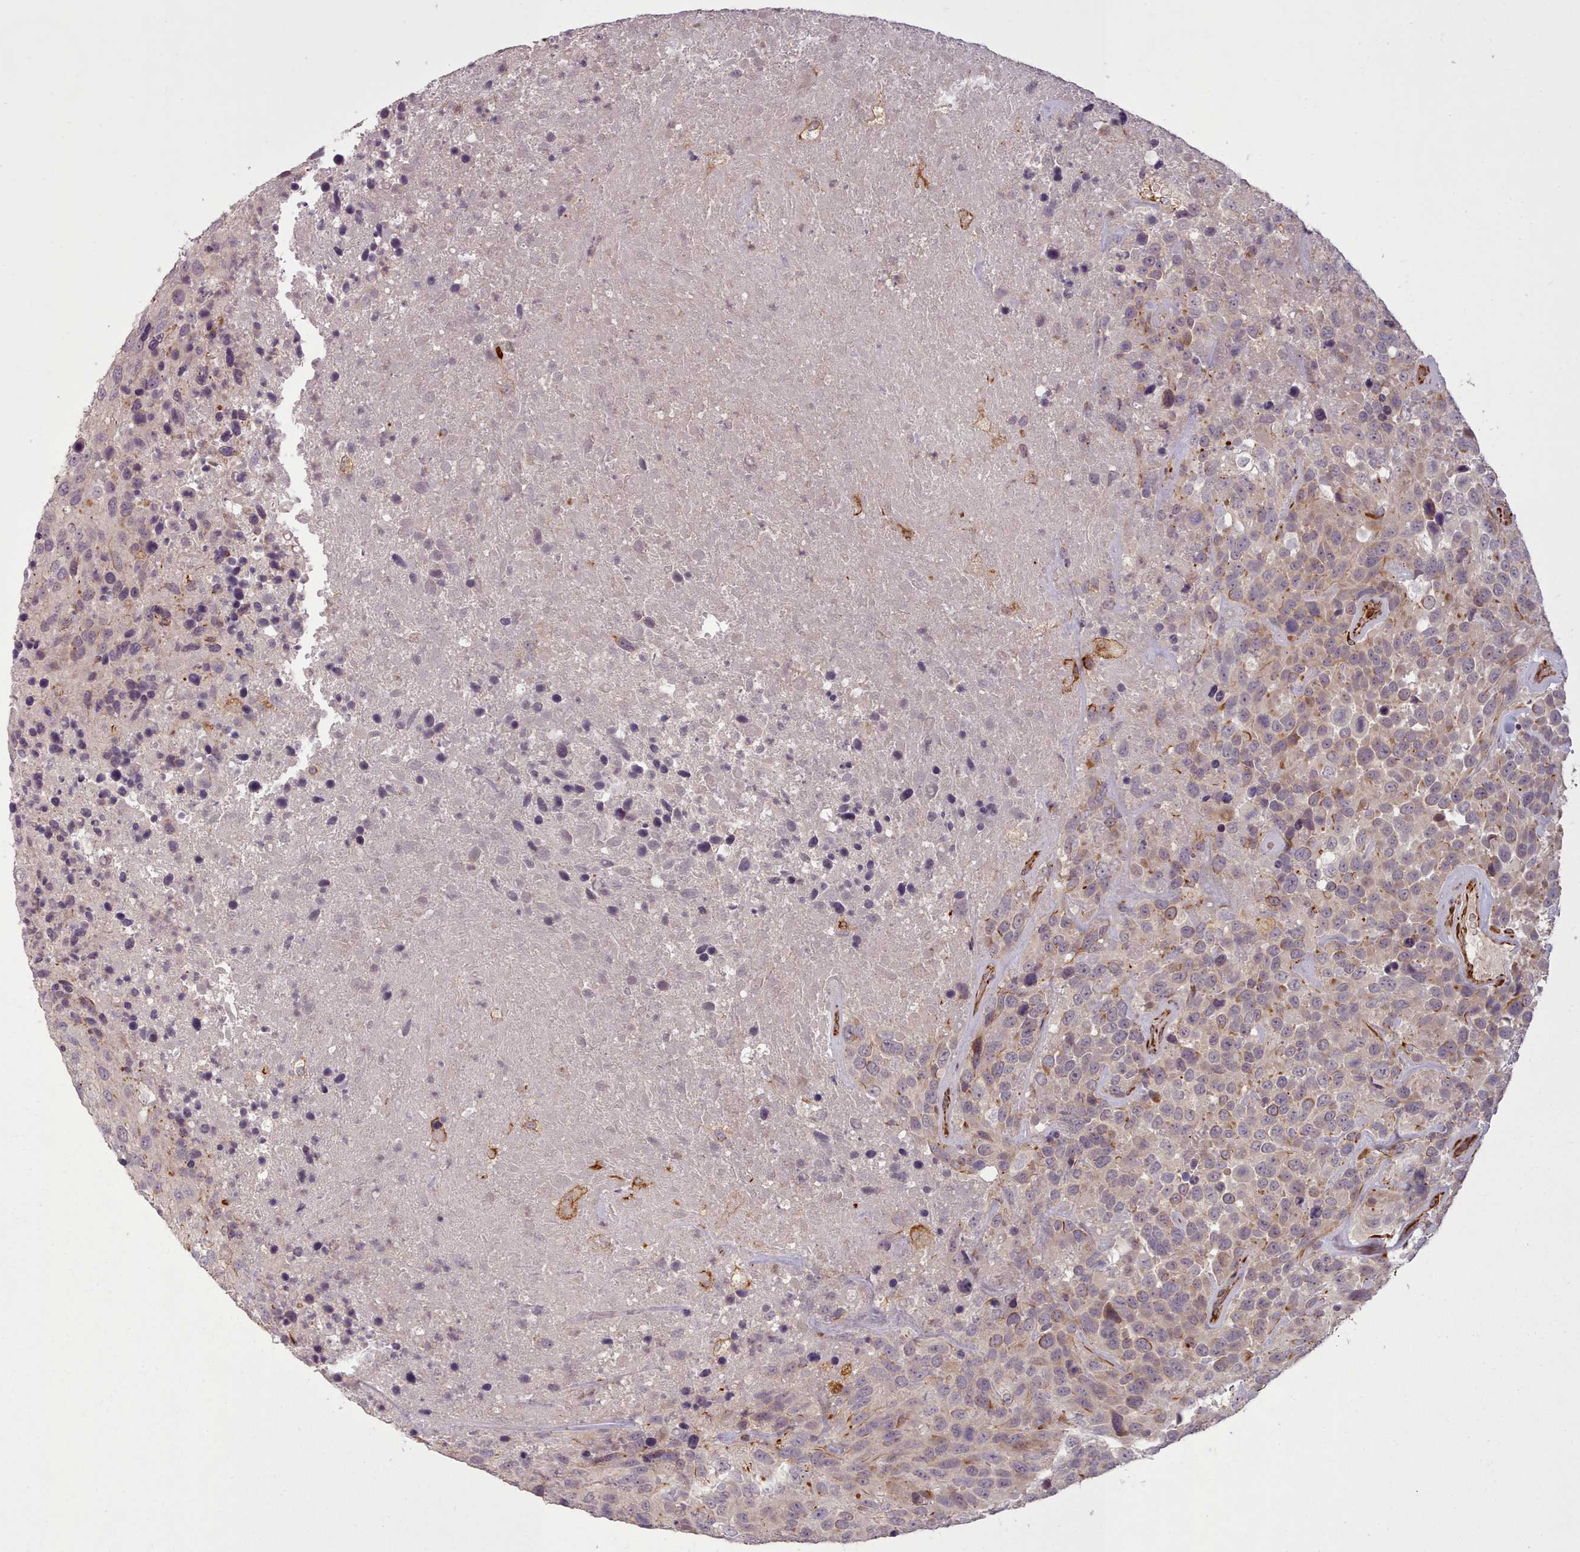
{"staining": {"intensity": "negative", "quantity": "none", "location": "none"}, "tissue": "urothelial cancer", "cell_type": "Tumor cells", "image_type": "cancer", "snomed": [{"axis": "morphology", "description": "Urothelial carcinoma, High grade"}, {"axis": "topography", "description": "Urinary bladder"}], "caption": "Immunohistochemistry (IHC) image of neoplastic tissue: urothelial cancer stained with DAB (3,3'-diaminobenzidine) demonstrates no significant protein expression in tumor cells. The staining was performed using DAB (3,3'-diaminobenzidine) to visualize the protein expression in brown, while the nuclei were stained in blue with hematoxylin (Magnification: 20x).", "gene": "GBGT1", "patient": {"sex": "female", "age": 70}}